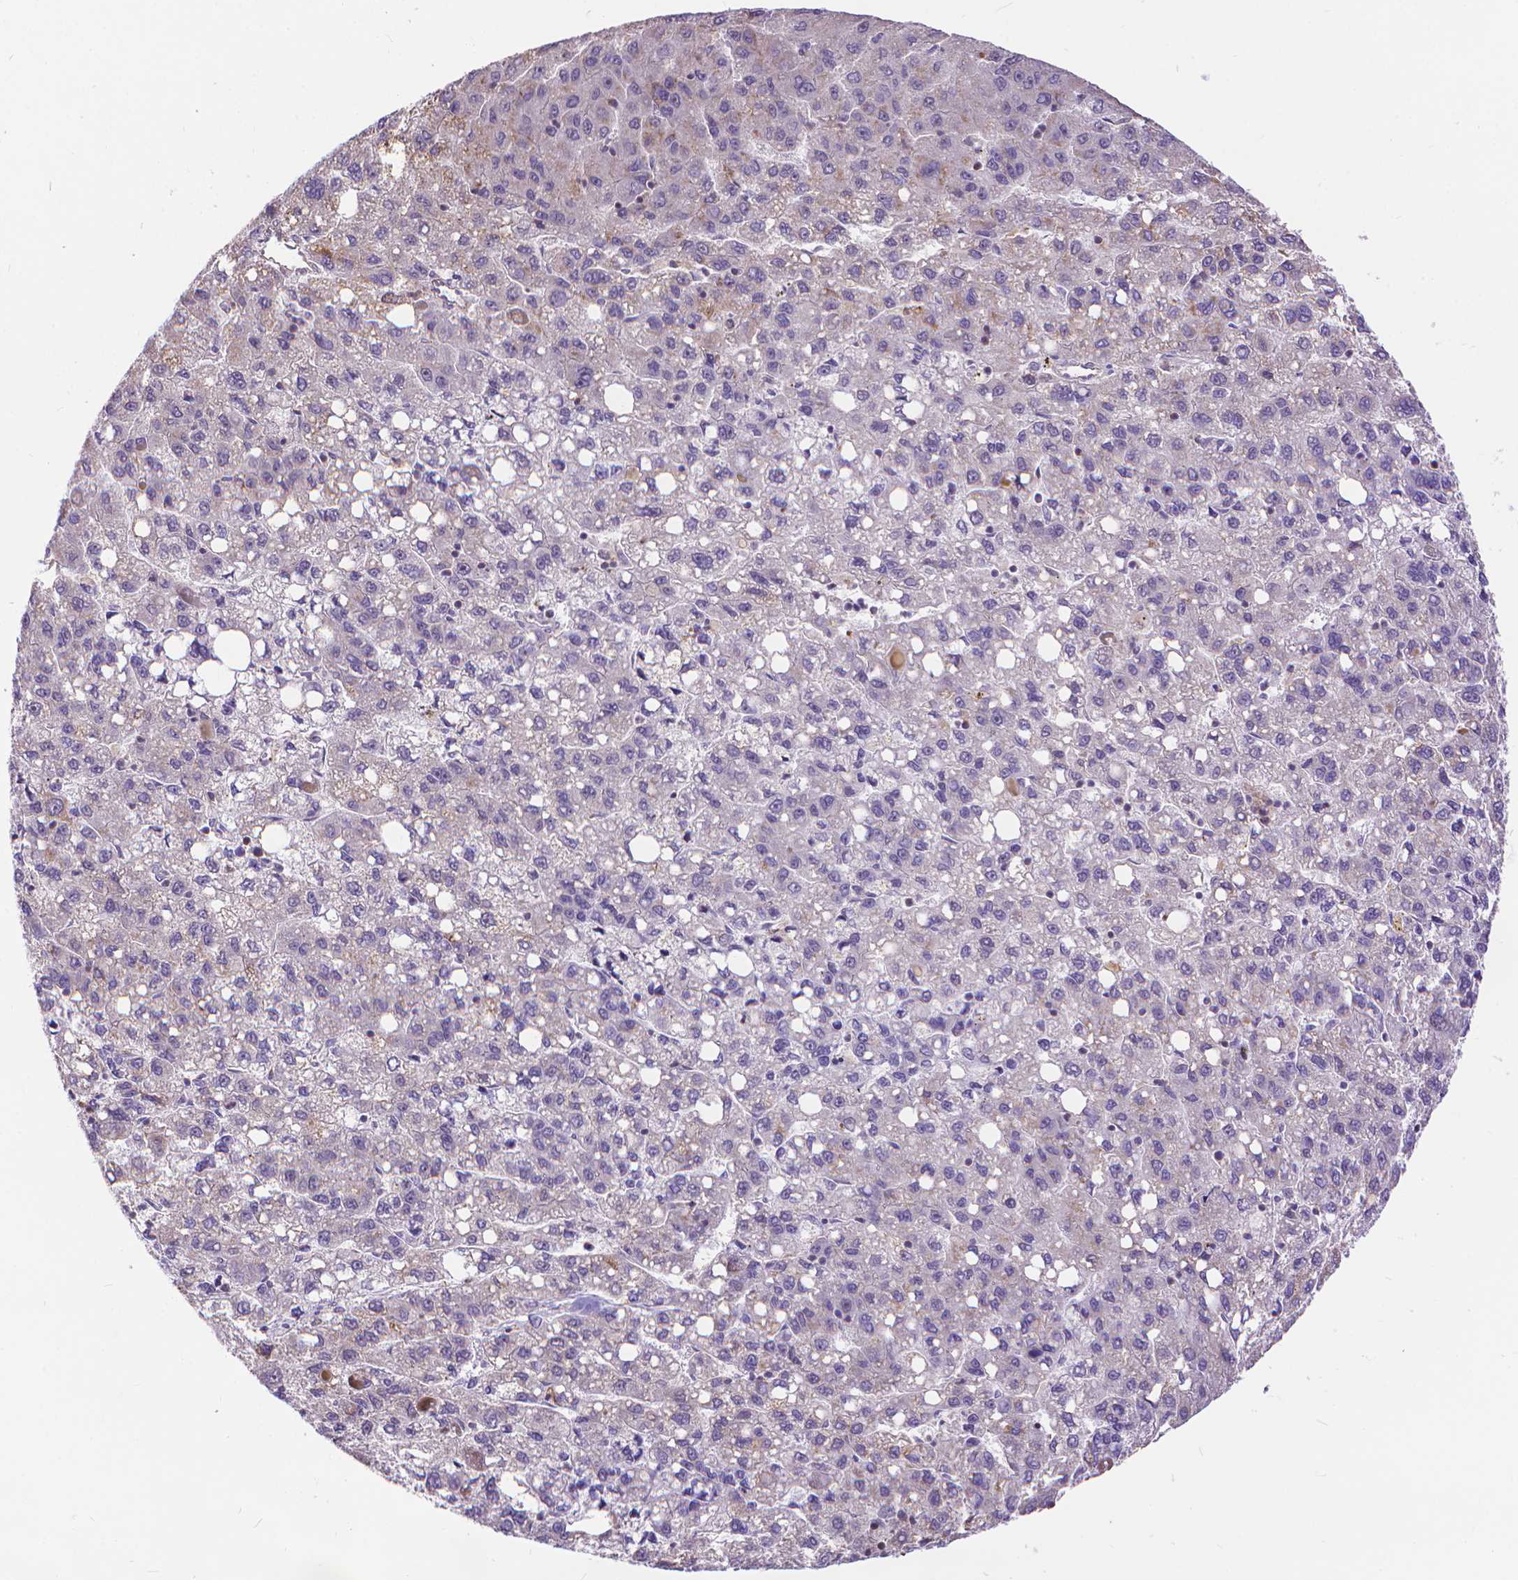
{"staining": {"intensity": "negative", "quantity": "none", "location": "none"}, "tissue": "liver cancer", "cell_type": "Tumor cells", "image_type": "cancer", "snomed": [{"axis": "morphology", "description": "Carcinoma, Hepatocellular, NOS"}, {"axis": "topography", "description": "Liver"}], "caption": "Liver cancer was stained to show a protein in brown. There is no significant staining in tumor cells.", "gene": "TMEM135", "patient": {"sex": "female", "age": 82}}